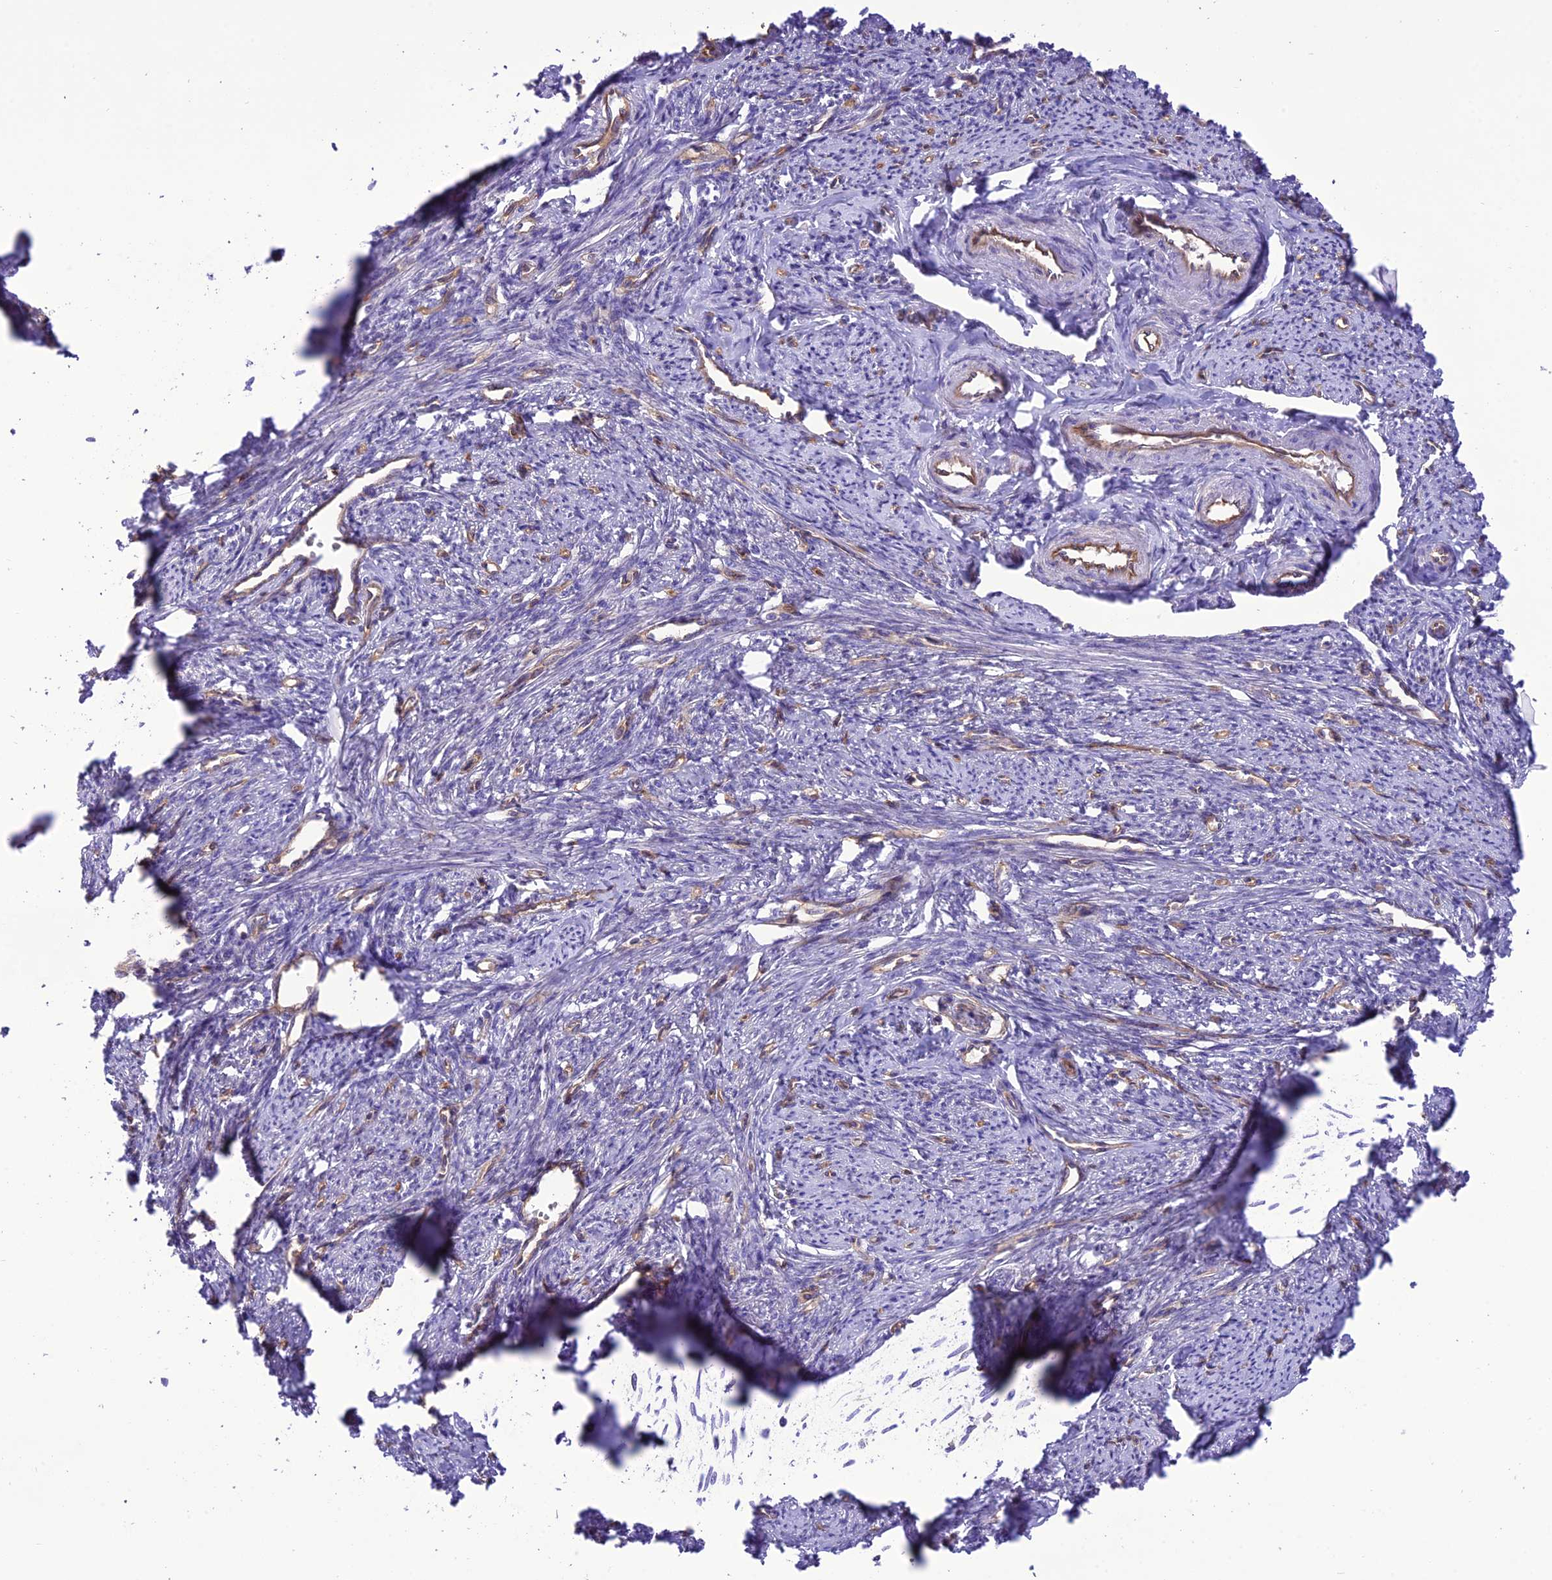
{"staining": {"intensity": "negative", "quantity": "none", "location": "none"}, "tissue": "smooth muscle", "cell_type": "Smooth muscle cells", "image_type": "normal", "snomed": [{"axis": "morphology", "description": "Normal tissue, NOS"}, {"axis": "topography", "description": "Smooth muscle"}, {"axis": "topography", "description": "Uterus"}], "caption": "Histopathology image shows no protein expression in smooth muscle cells of benign smooth muscle.", "gene": "PPFIA3", "patient": {"sex": "female", "age": 59}}